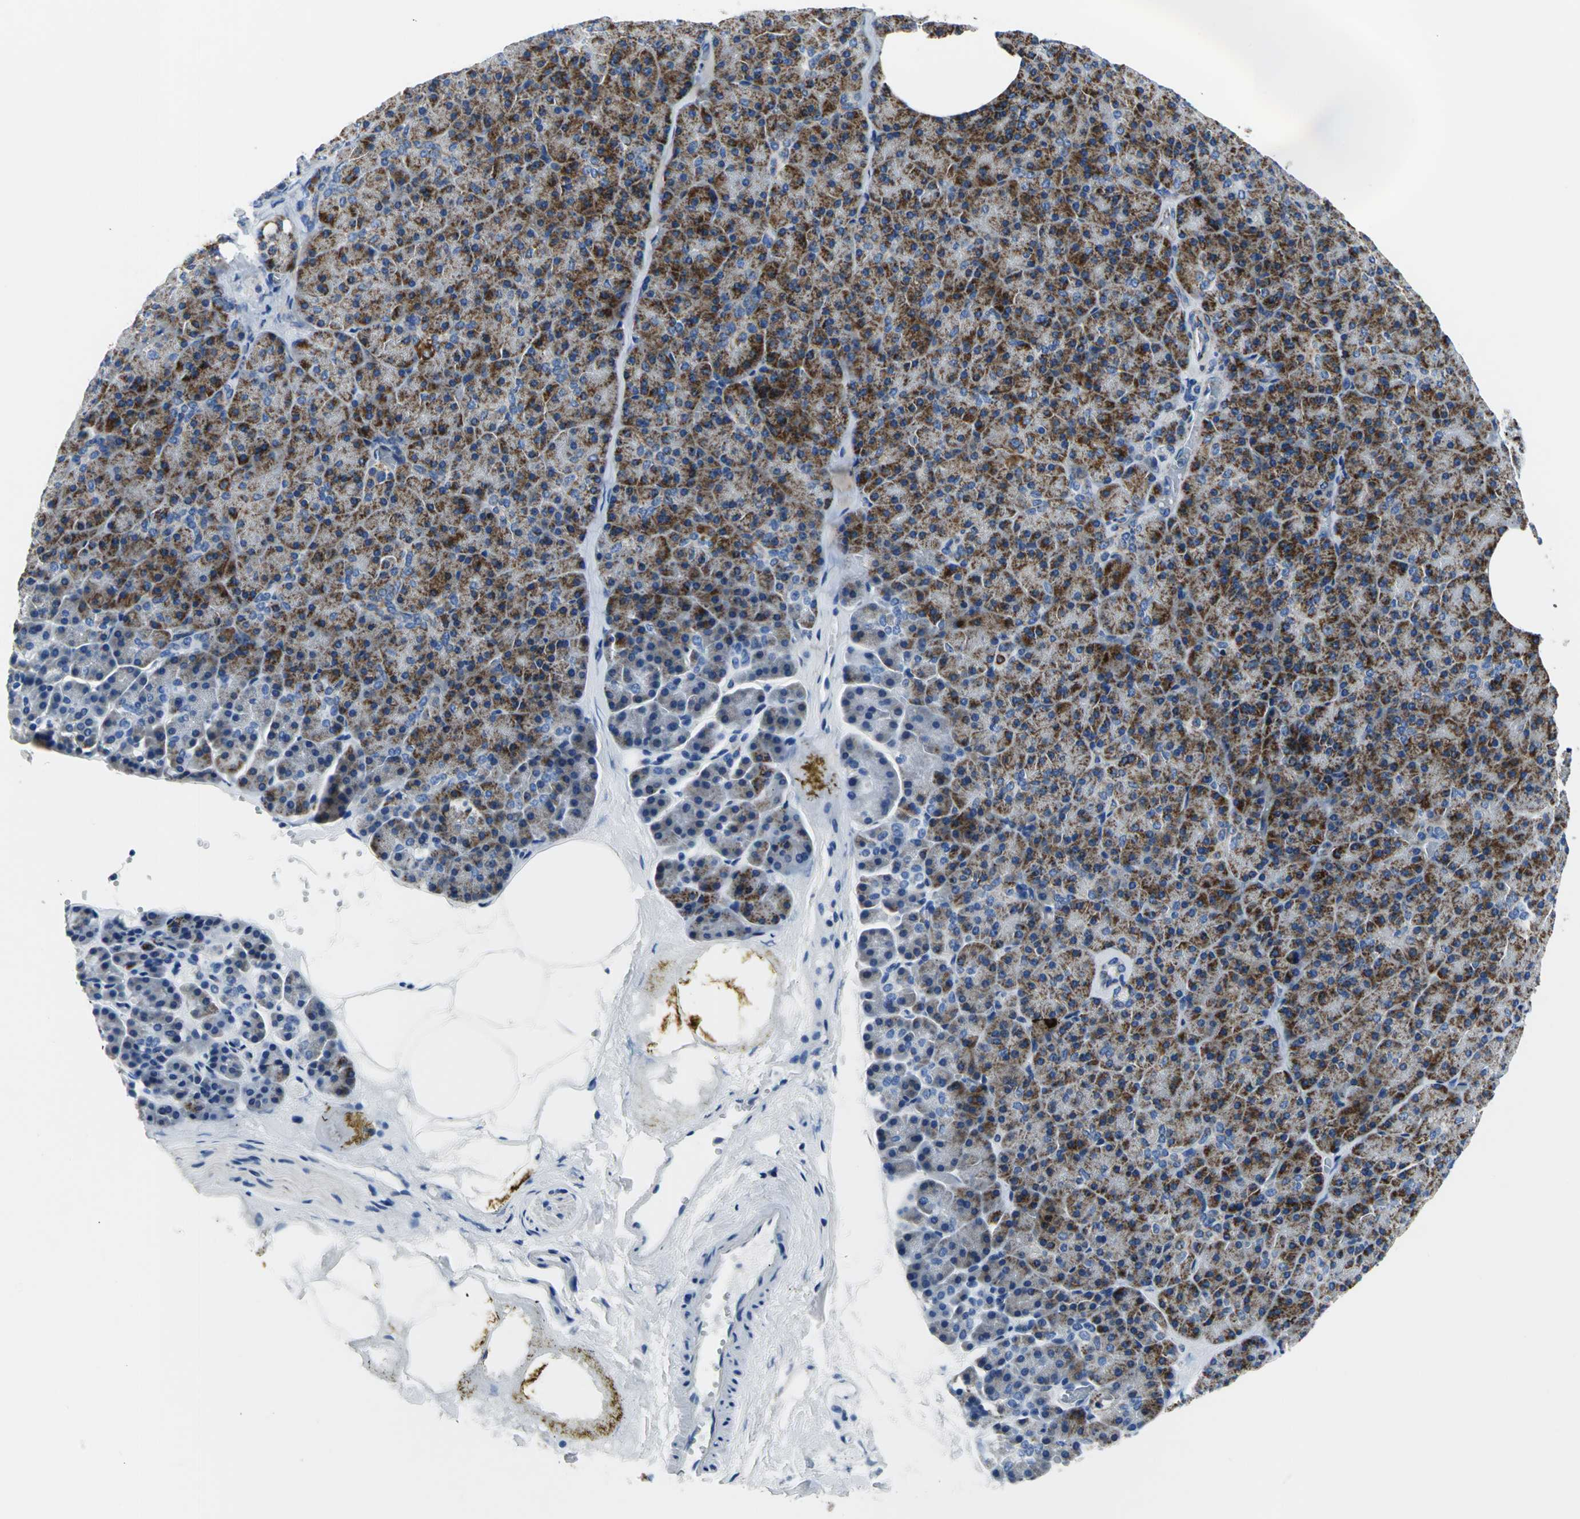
{"staining": {"intensity": "strong", "quantity": ">75%", "location": "cytoplasmic/membranous"}, "tissue": "pancreas", "cell_type": "Exocrine glandular cells", "image_type": "normal", "snomed": [{"axis": "morphology", "description": "Normal tissue, NOS"}, {"axis": "topography", "description": "Pancreas"}], "caption": "Pancreas stained with a brown dye demonstrates strong cytoplasmic/membranous positive expression in approximately >75% of exocrine glandular cells.", "gene": "IFI6", "patient": {"sex": "female", "age": 35}}